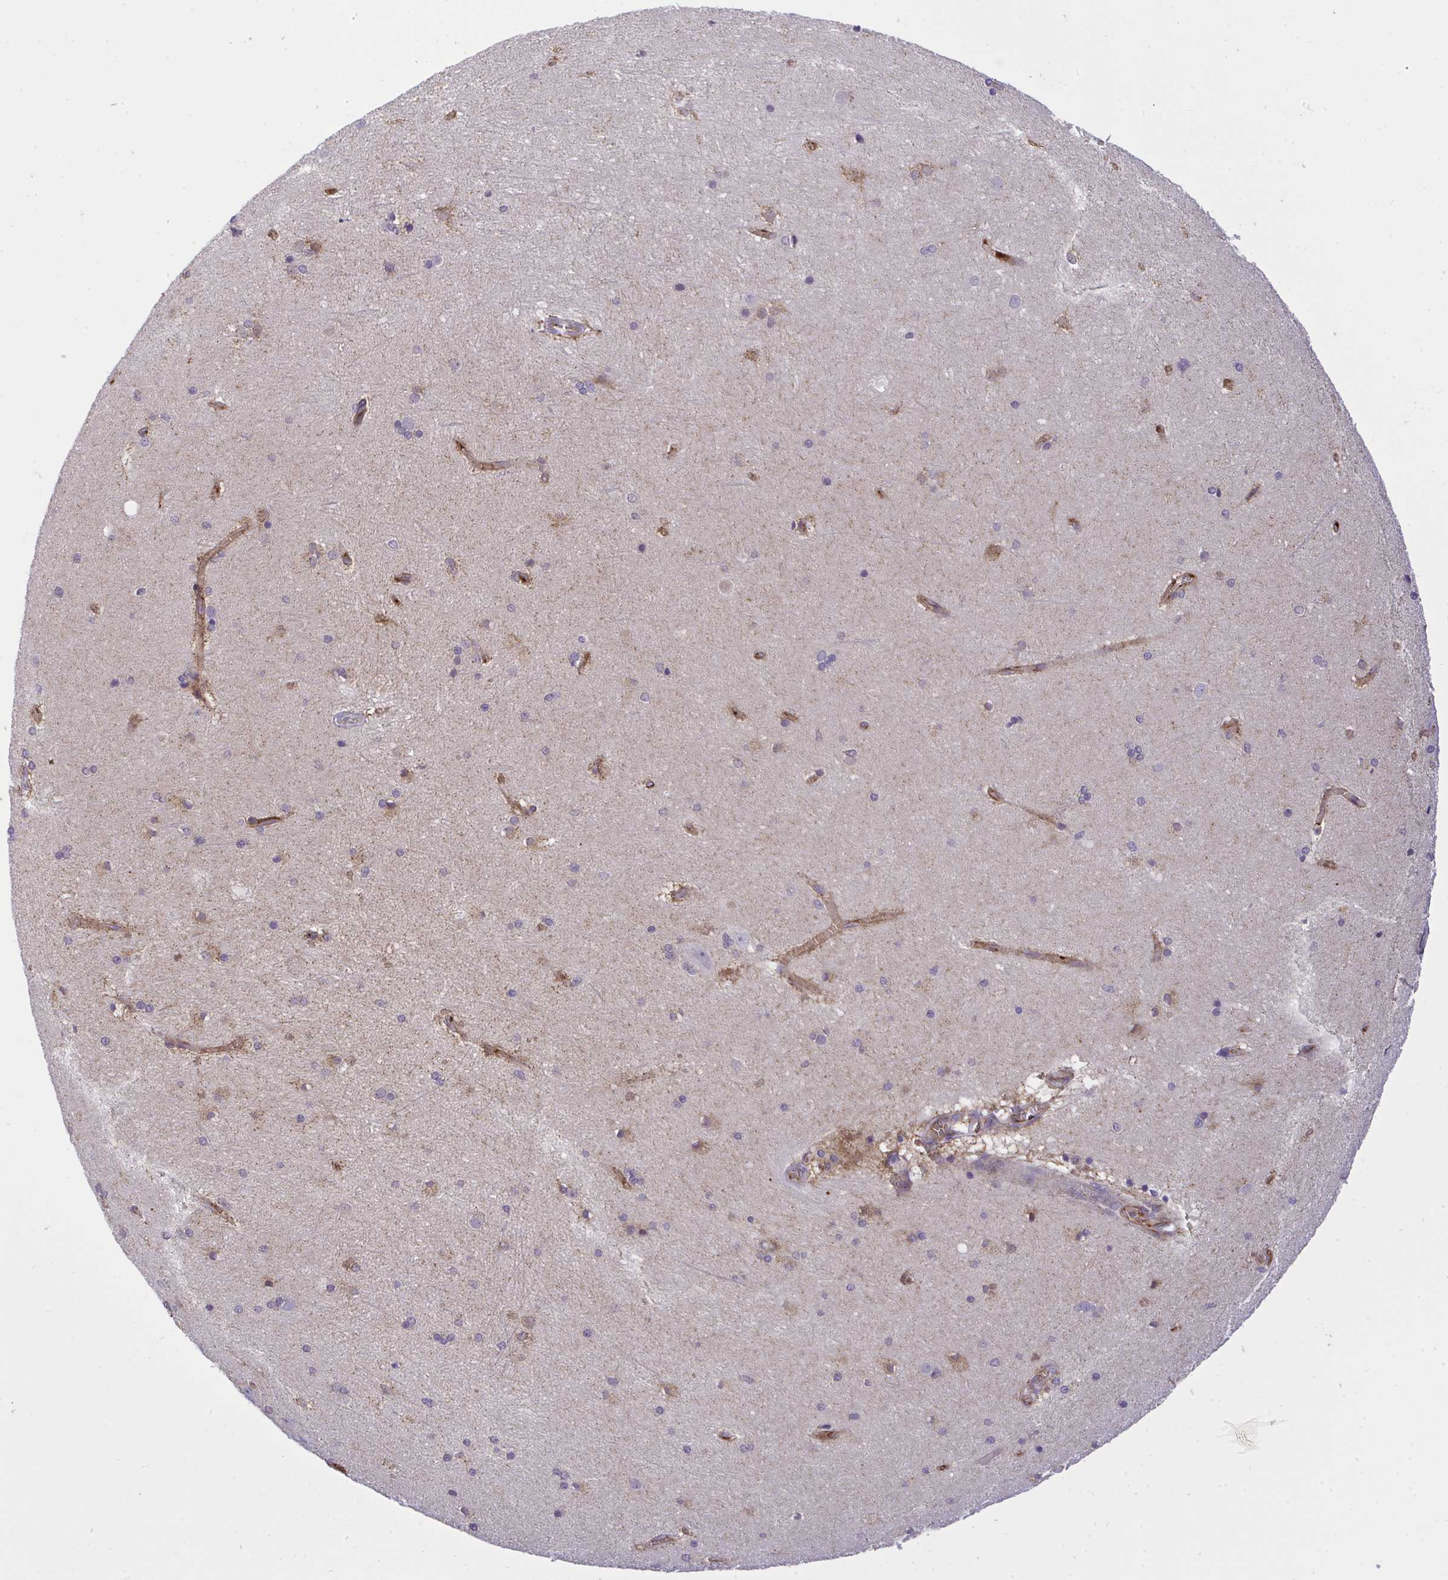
{"staining": {"intensity": "moderate", "quantity": "<25%", "location": "cytoplasmic/membranous"}, "tissue": "hippocampus", "cell_type": "Glial cells", "image_type": "normal", "snomed": [{"axis": "morphology", "description": "Normal tissue, NOS"}, {"axis": "topography", "description": "Cerebral cortex"}, {"axis": "topography", "description": "Hippocampus"}], "caption": "A histopathology image of human hippocampus stained for a protein shows moderate cytoplasmic/membranous brown staining in glial cells. The staining was performed using DAB (3,3'-diaminobenzidine) to visualize the protein expression in brown, while the nuclei were stained in blue with hematoxylin (Magnification: 20x).", "gene": "C19orf54", "patient": {"sex": "female", "age": 19}}